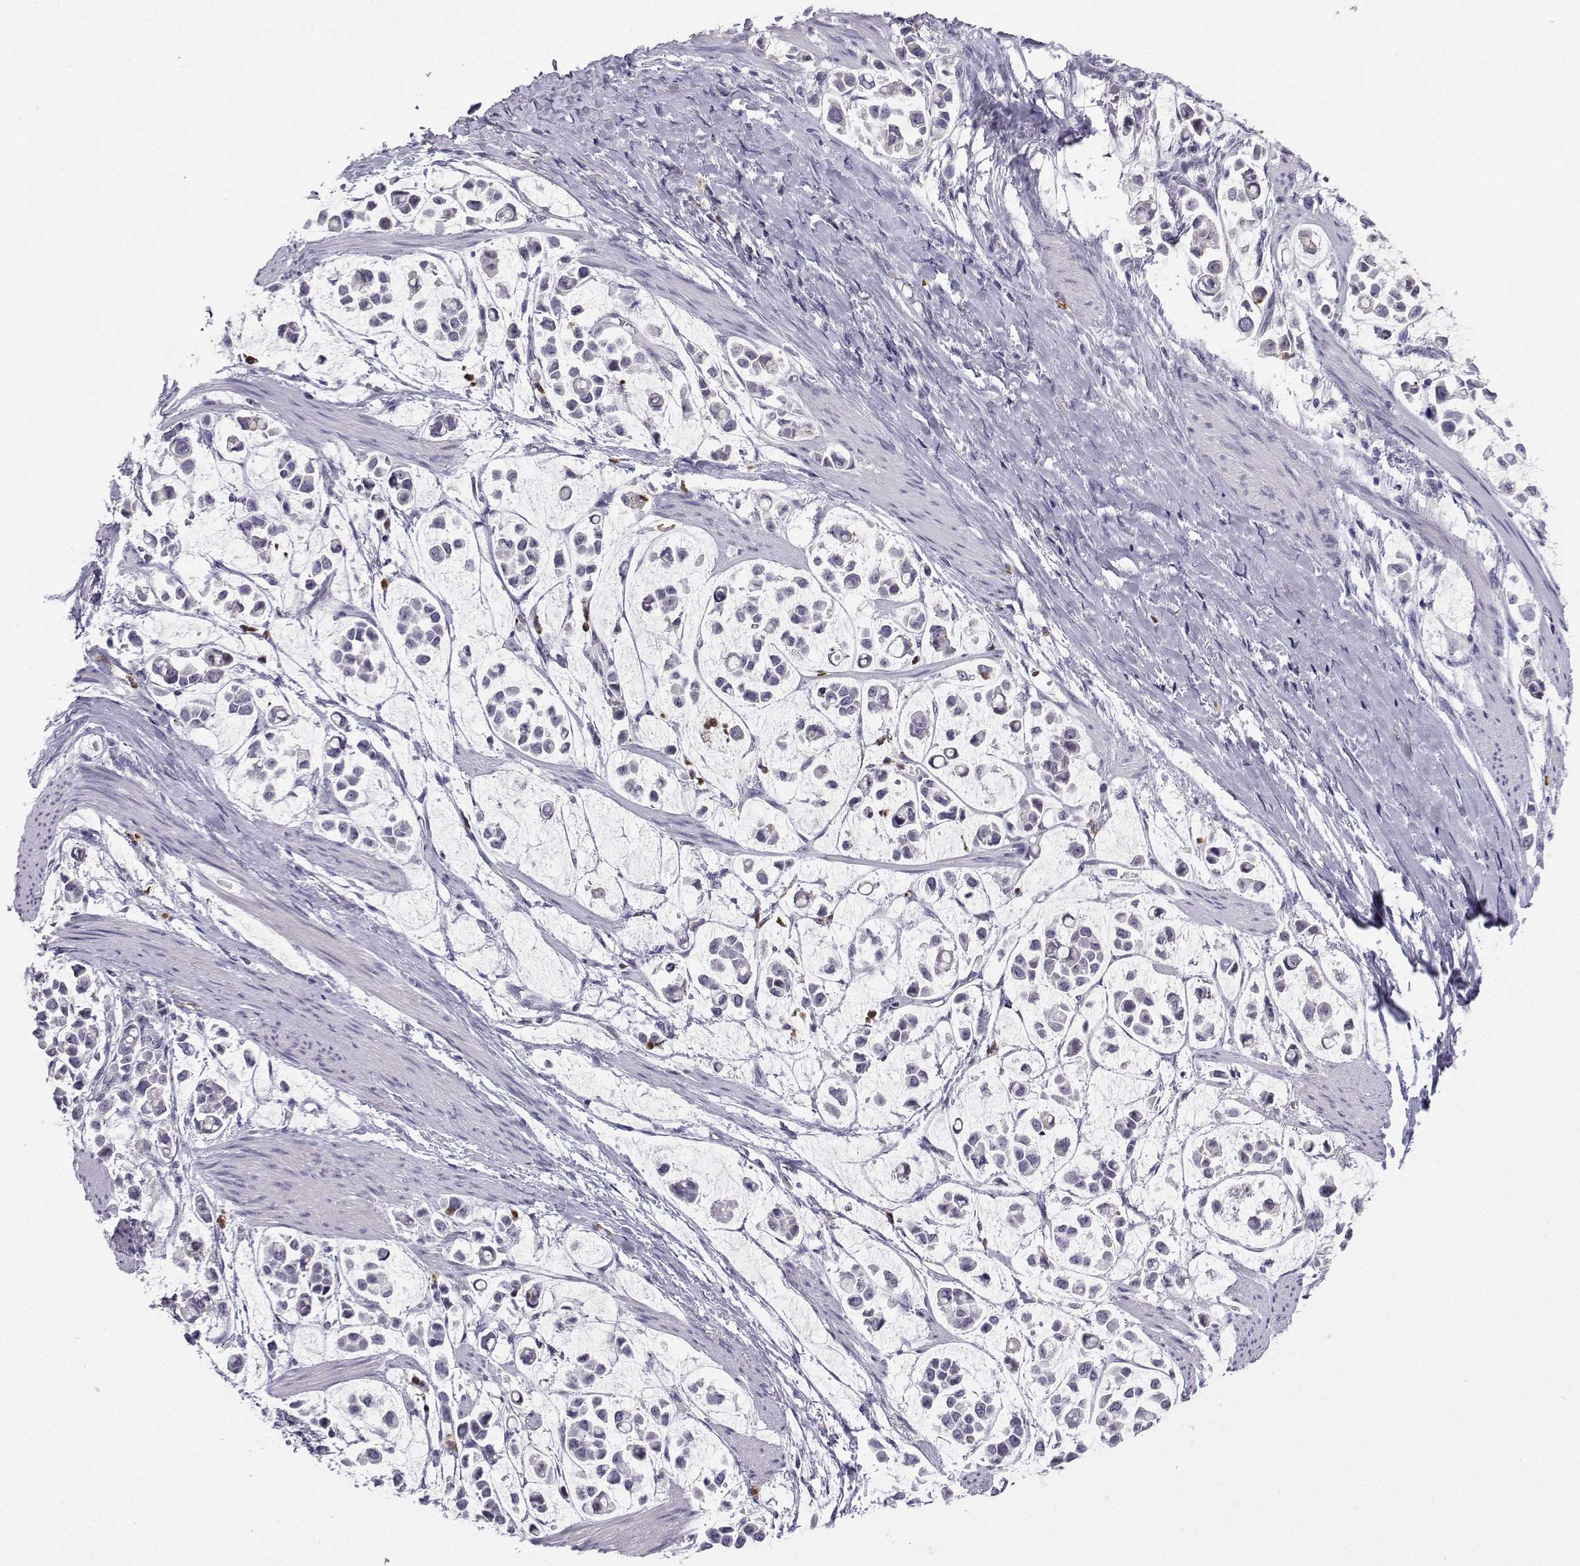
{"staining": {"intensity": "negative", "quantity": "none", "location": "none"}, "tissue": "stomach cancer", "cell_type": "Tumor cells", "image_type": "cancer", "snomed": [{"axis": "morphology", "description": "Adenocarcinoma, NOS"}, {"axis": "topography", "description": "Stomach"}], "caption": "The photomicrograph reveals no significant expression in tumor cells of stomach adenocarcinoma. (Stains: DAB (3,3'-diaminobenzidine) immunohistochemistry with hematoxylin counter stain, Microscopy: brightfield microscopy at high magnification).", "gene": "CALY", "patient": {"sex": "male", "age": 82}}